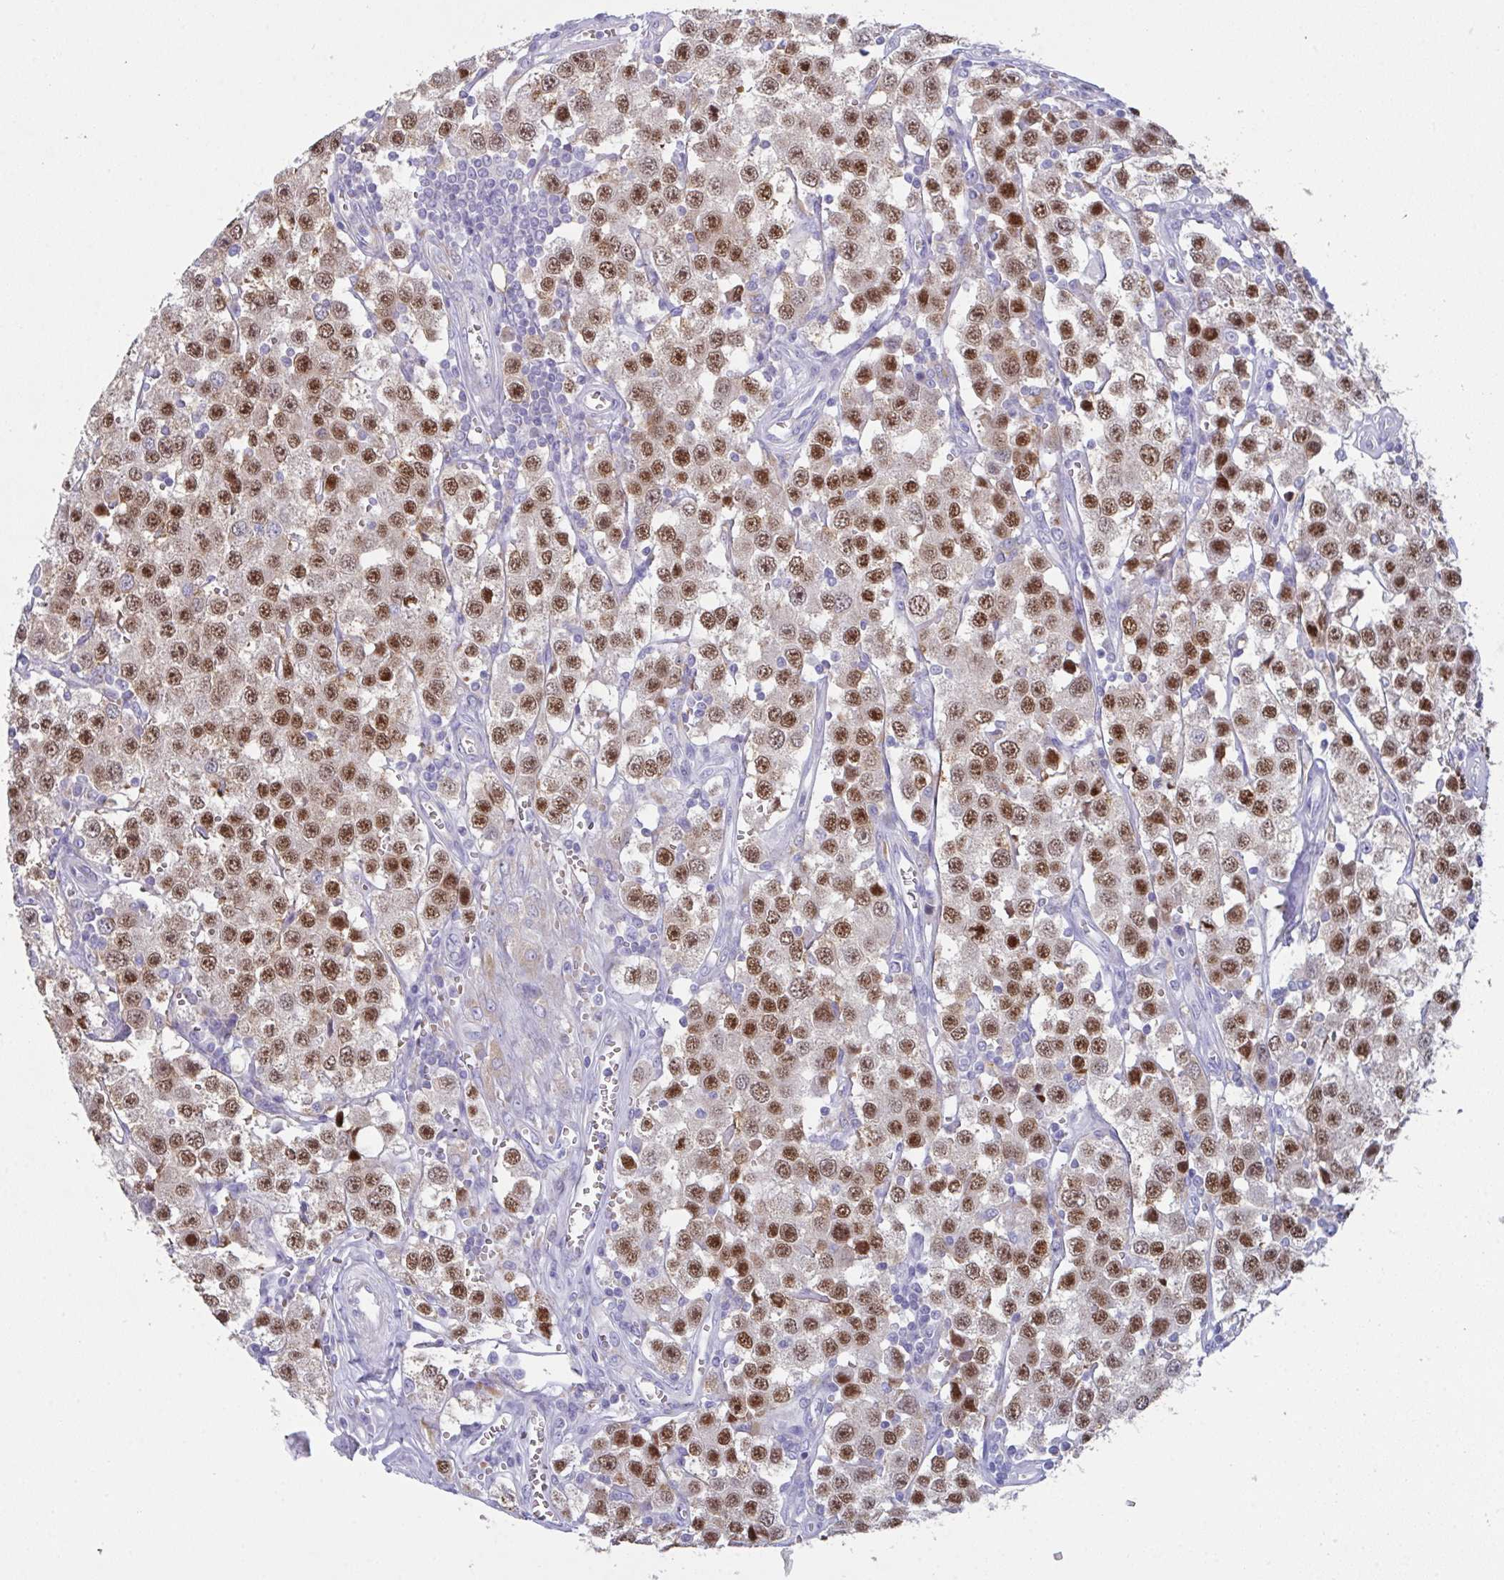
{"staining": {"intensity": "moderate", "quantity": ">75%", "location": "nuclear"}, "tissue": "testis cancer", "cell_type": "Tumor cells", "image_type": "cancer", "snomed": [{"axis": "morphology", "description": "Seminoma, NOS"}, {"axis": "topography", "description": "Testis"}], "caption": "This is a micrograph of IHC staining of seminoma (testis), which shows moderate positivity in the nuclear of tumor cells.", "gene": "TFAP2C", "patient": {"sex": "male", "age": 34}}